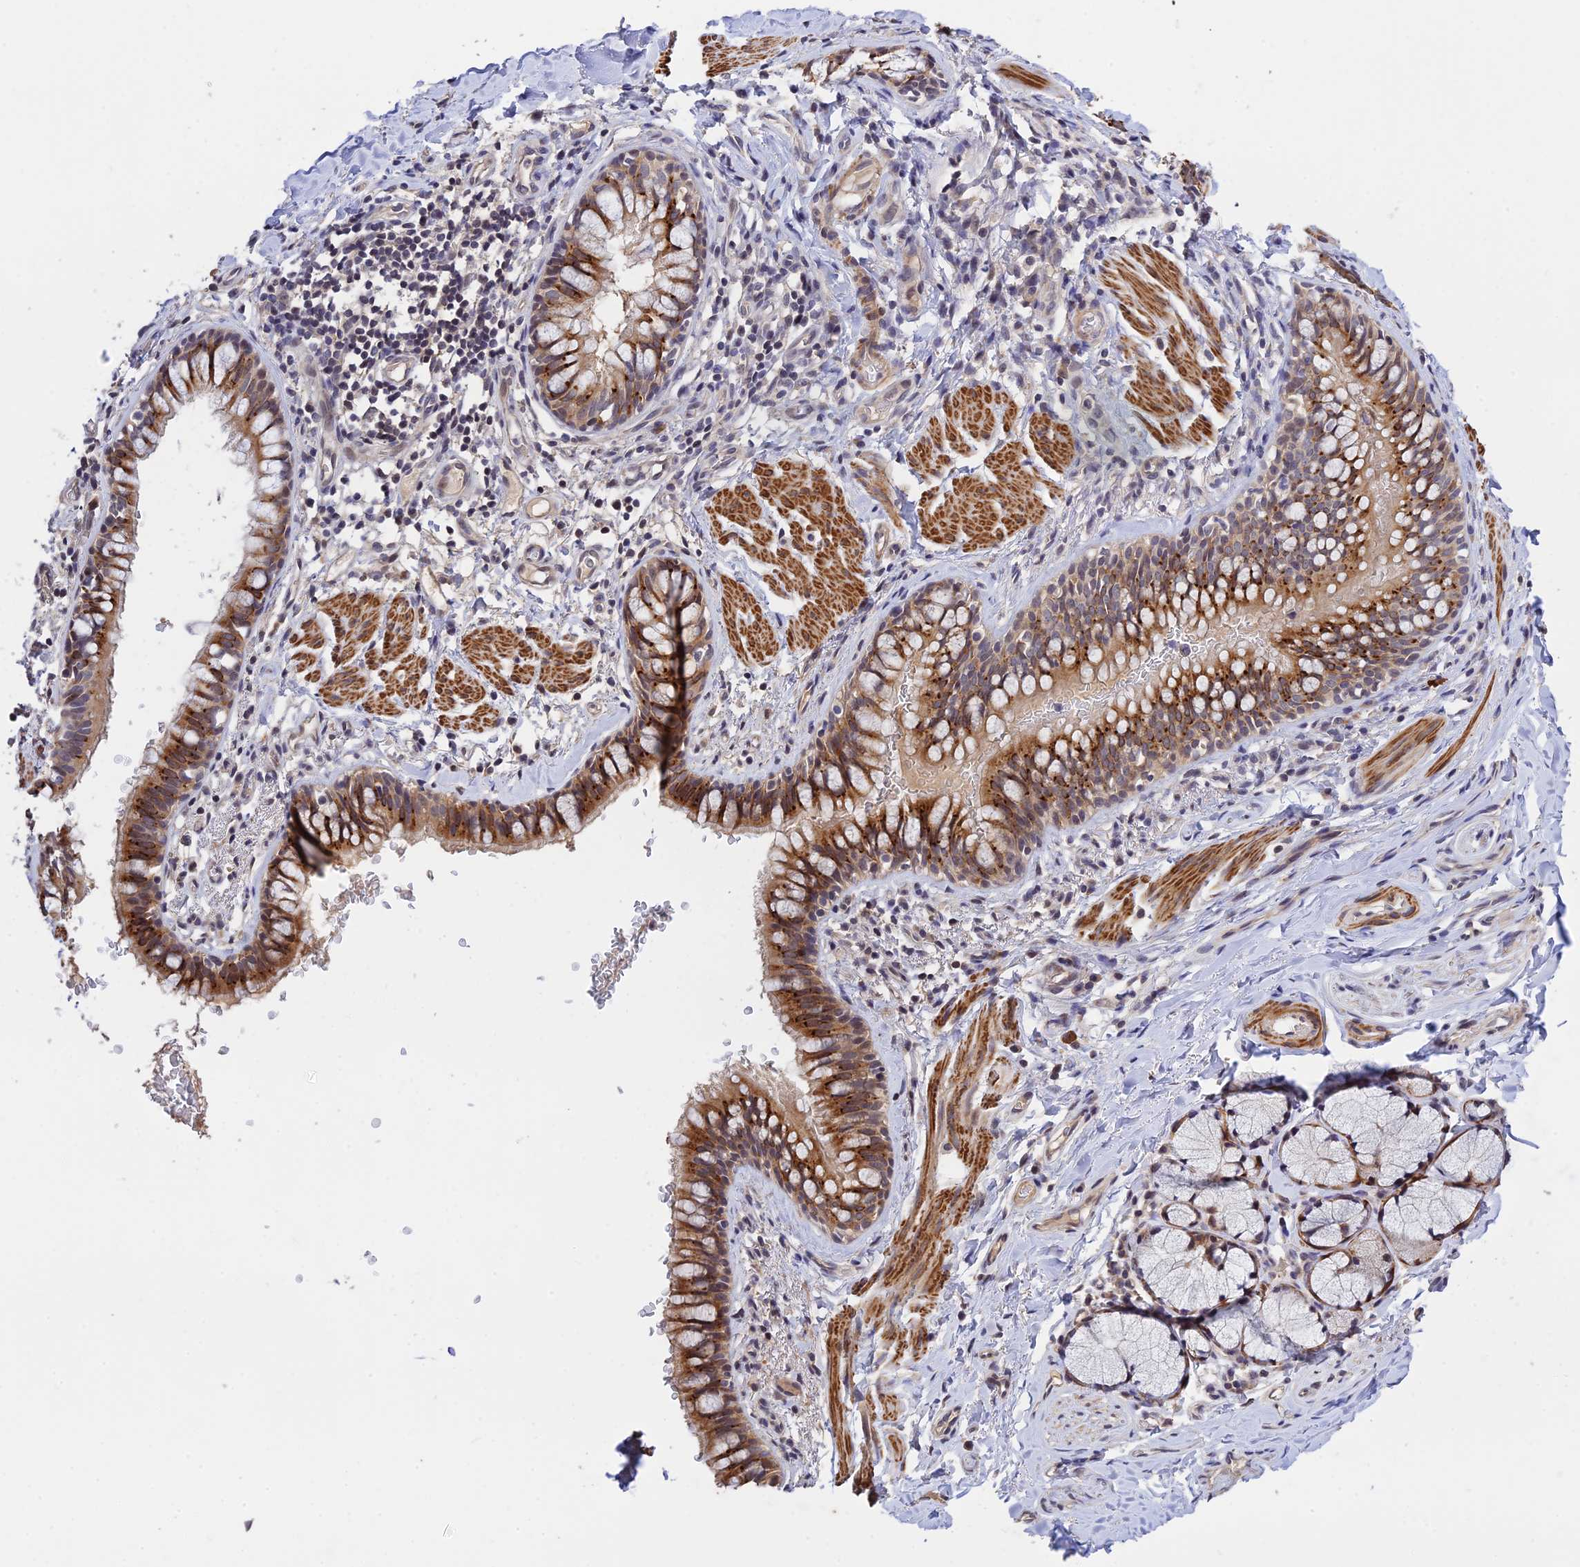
{"staining": {"intensity": "moderate", "quantity": ">75%", "location": "cytoplasmic/membranous"}, "tissue": "bronchus", "cell_type": "Respiratory epithelial cells", "image_type": "normal", "snomed": [{"axis": "morphology", "description": "Normal tissue, NOS"}, {"axis": "topography", "description": "Cartilage tissue"}, {"axis": "topography", "description": "Bronchus"}], "caption": "Moderate cytoplasmic/membranous protein positivity is seen in about >75% of respiratory epithelial cells in bronchus. The staining was performed using DAB, with brown indicating positive protein expression. Nuclei are stained blue with hematoxylin.", "gene": "CWH43", "patient": {"sex": "female", "age": 36}}